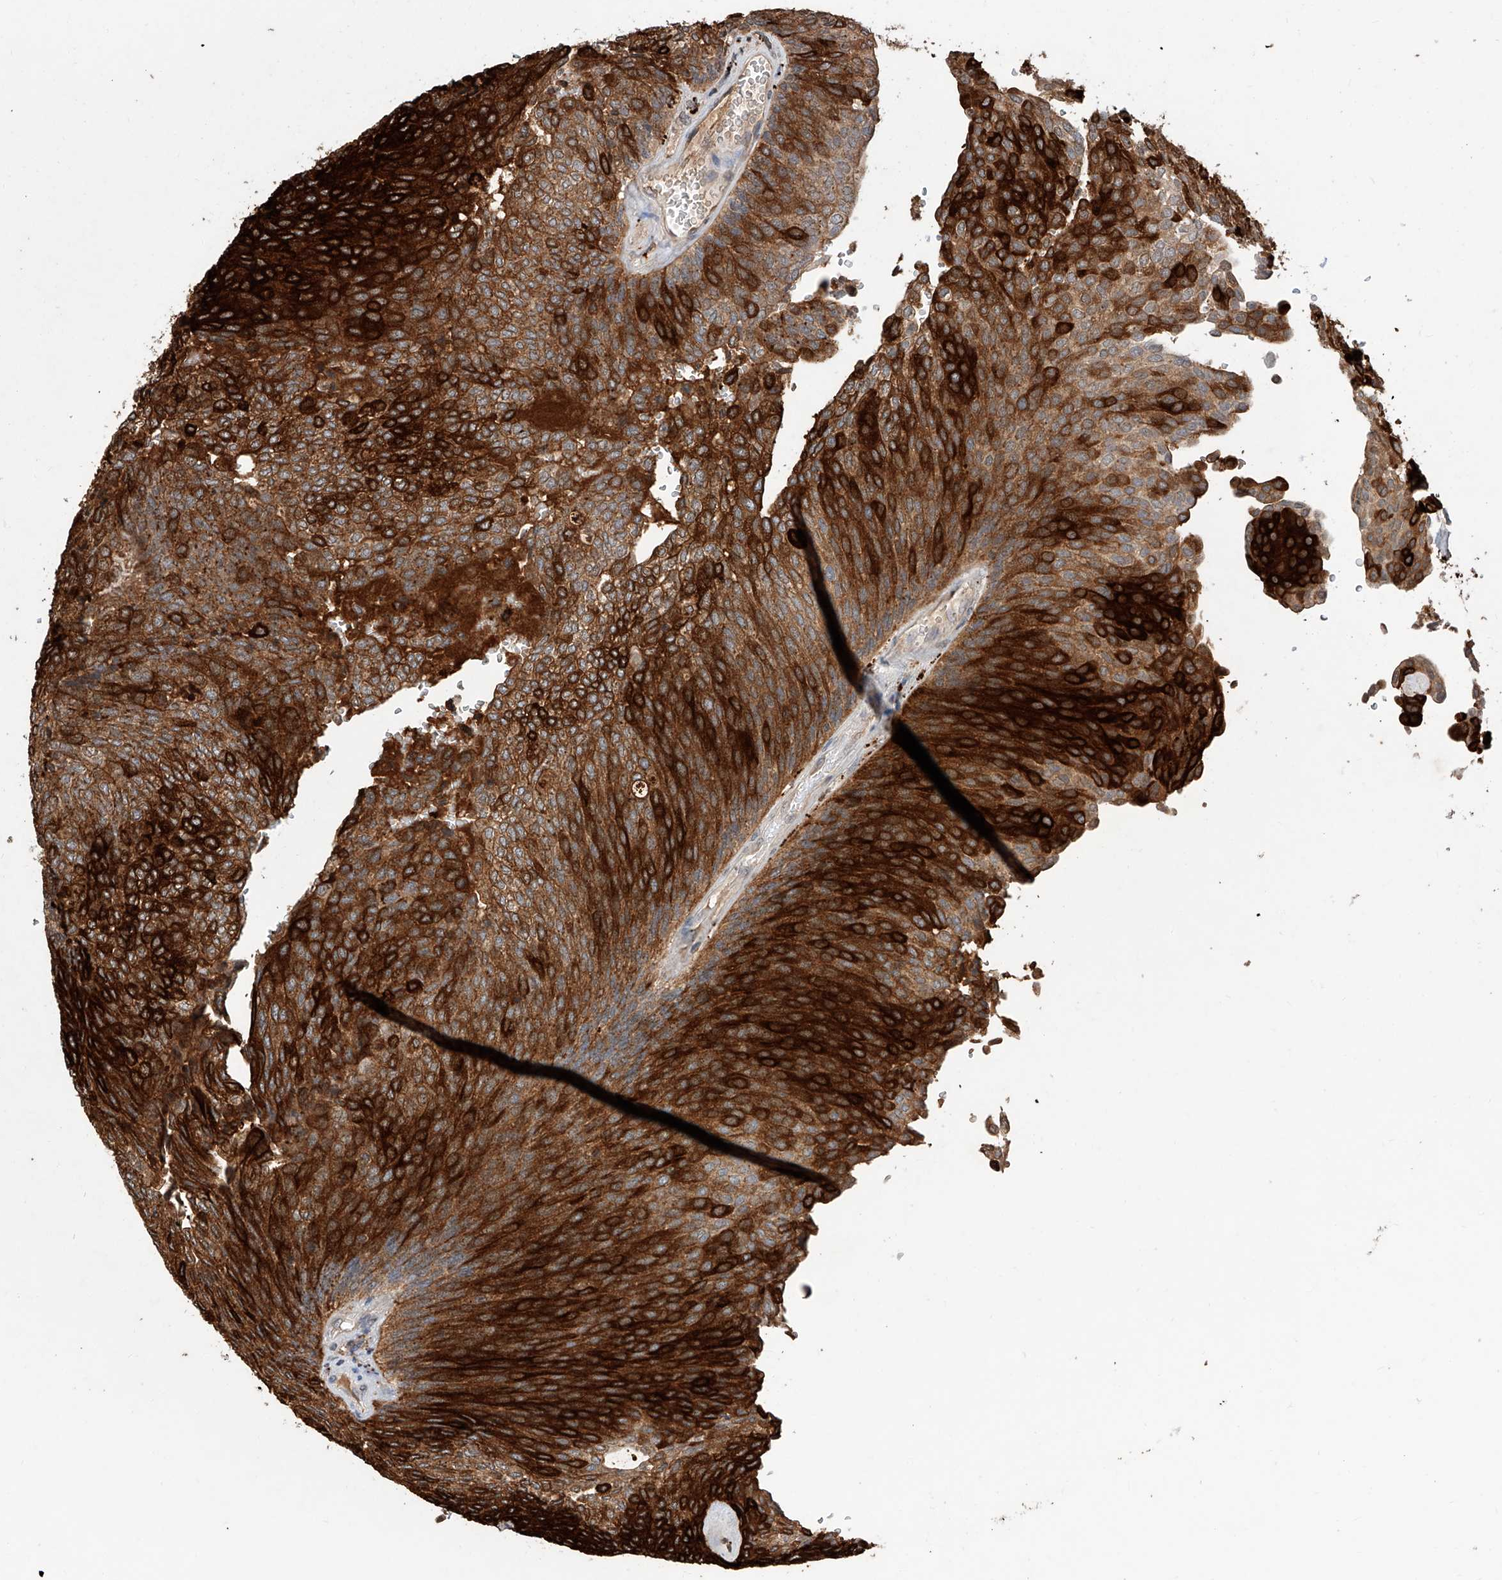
{"staining": {"intensity": "strong", "quantity": ">75%", "location": "cytoplasmic/membranous"}, "tissue": "urothelial cancer", "cell_type": "Tumor cells", "image_type": "cancer", "snomed": [{"axis": "morphology", "description": "Urothelial carcinoma, Low grade"}, {"axis": "topography", "description": "Urinary bladder"}], "caption": "Human low-grade urothelial carcinoma stained with a brown dye exhibits strong cytoplasmic/membranous positive expression in about >75% of tumor cells.", "gene": "RP9", "patient": {"sex": "female", "age": 79}}